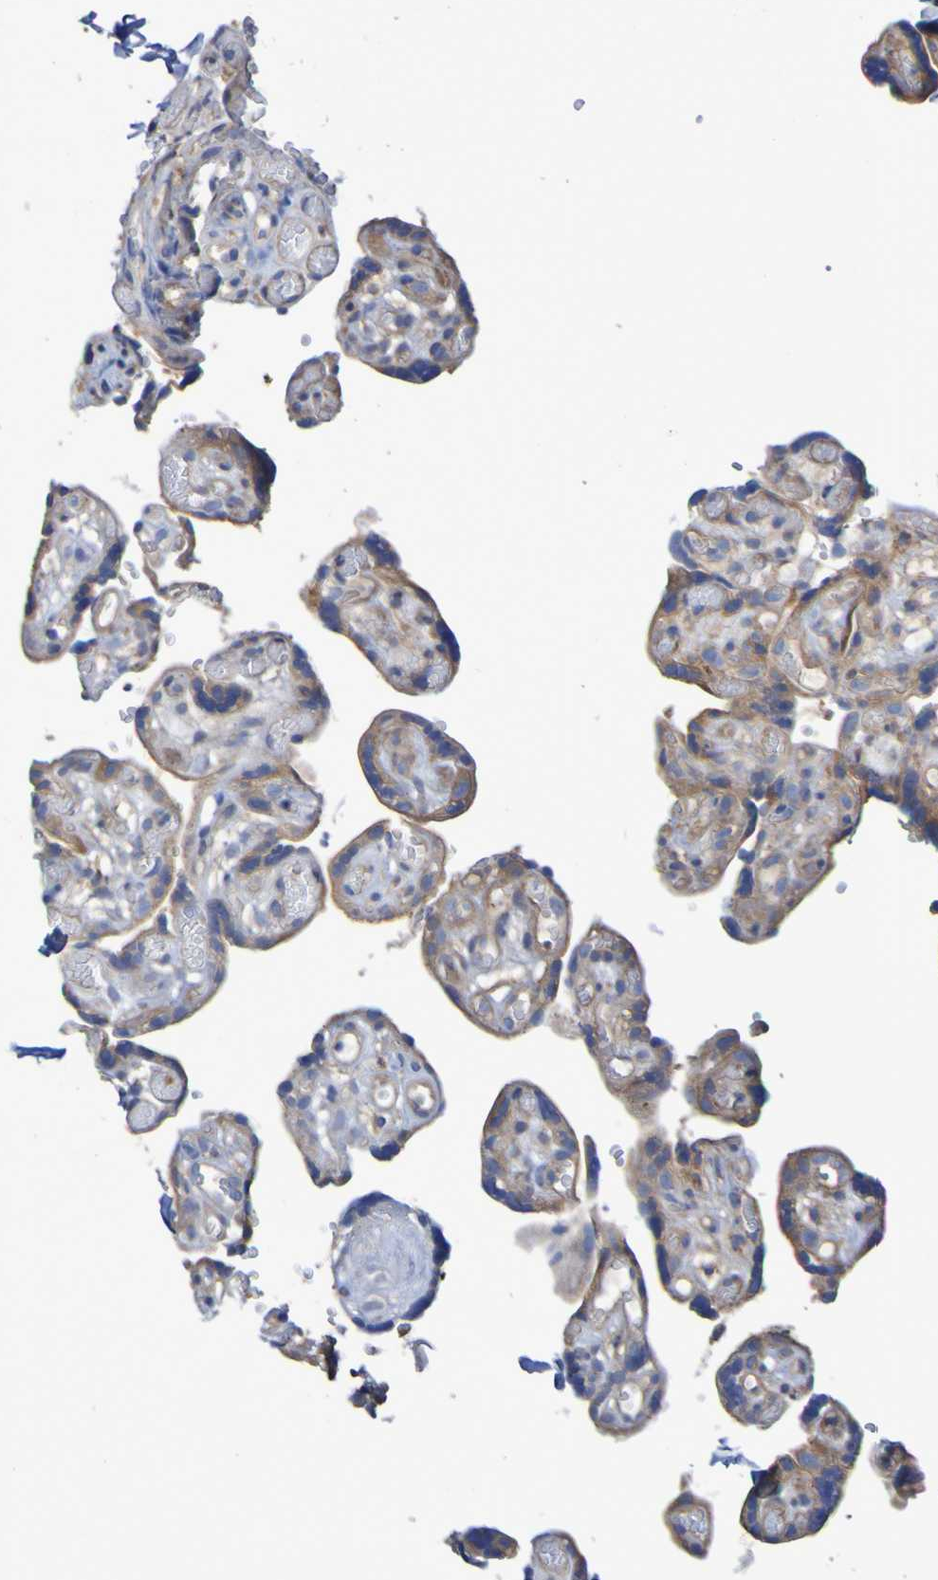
{"staining": {"intensity": "moderate", "quantity": ">75%", "location": "cytoplasmic/membranous"}, "tissue": "placenta", "cell_type": "Decidual cells", "image_type": "normal", "snomed": [{"axis": "morphology", "description": "Normal tissue, NOS"}, {"axis": "topography", "description": "Placenta"}], "caption": "IHC (DAB) staining of benign human placenta displays moderate cytoplasmic/membranous protein expression in about >75% of decidual cells.", "gene": "SYNJ1", "patient": {"sex": "female", "age": 30}}